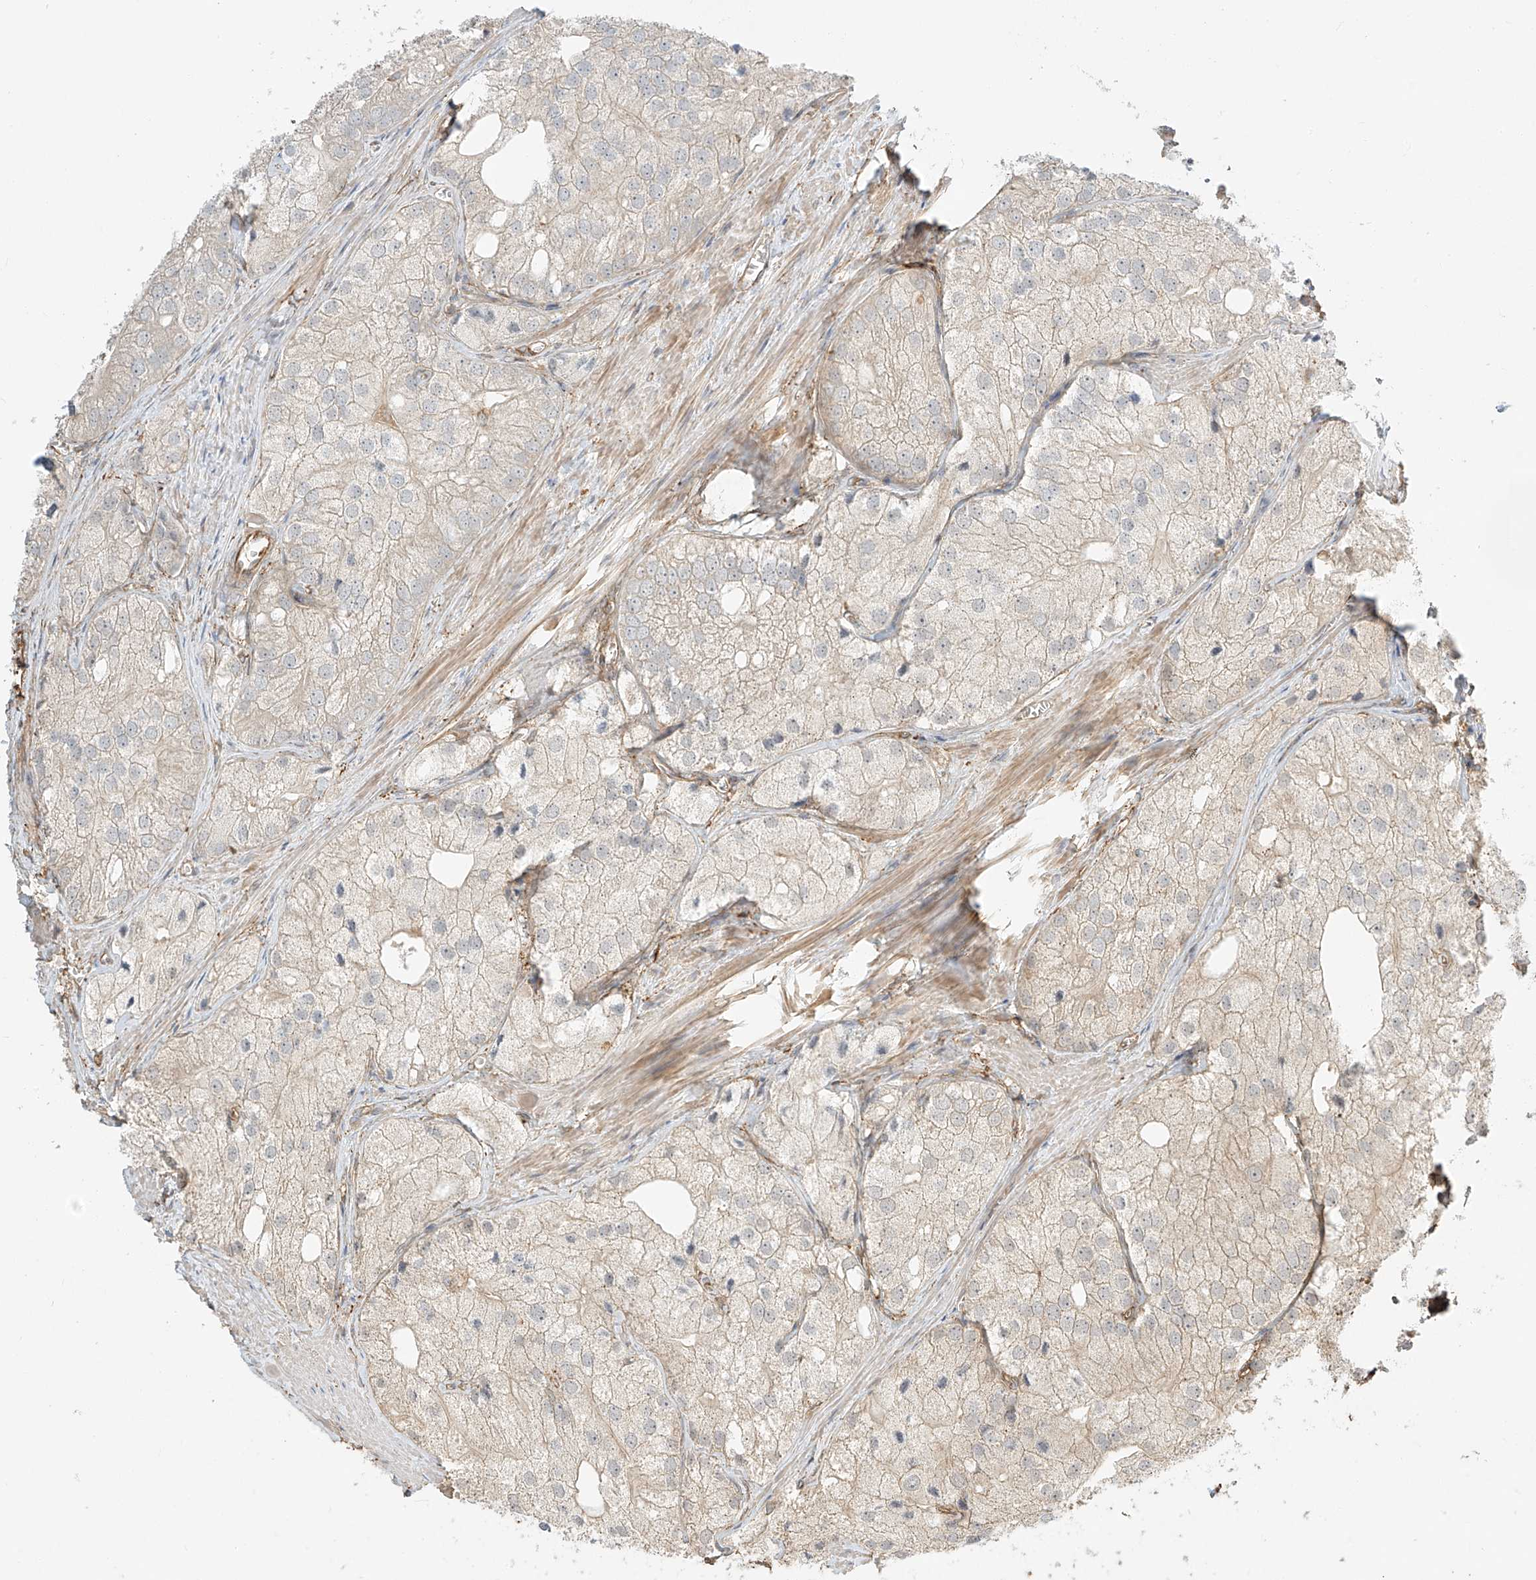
{"staining": {"intensity": "negative", "quantity": "none", "location": "none"}, "tissue": "prostate cancer", "cell_type": "Tumor cells", "image_type": "cancer", "snomed": [{"axis": "morphology", "description": "Adenocarcinoma, Low grade"}, {"axis": "topography", "description": "Prostate"}], "caption": "Immunohistochemistry of adenocarcinoma (low-grade) (prostate) shows no expression in tumor cells.", "gene": "CSMD3", "patient": {"sex": "male", "age": 69}}